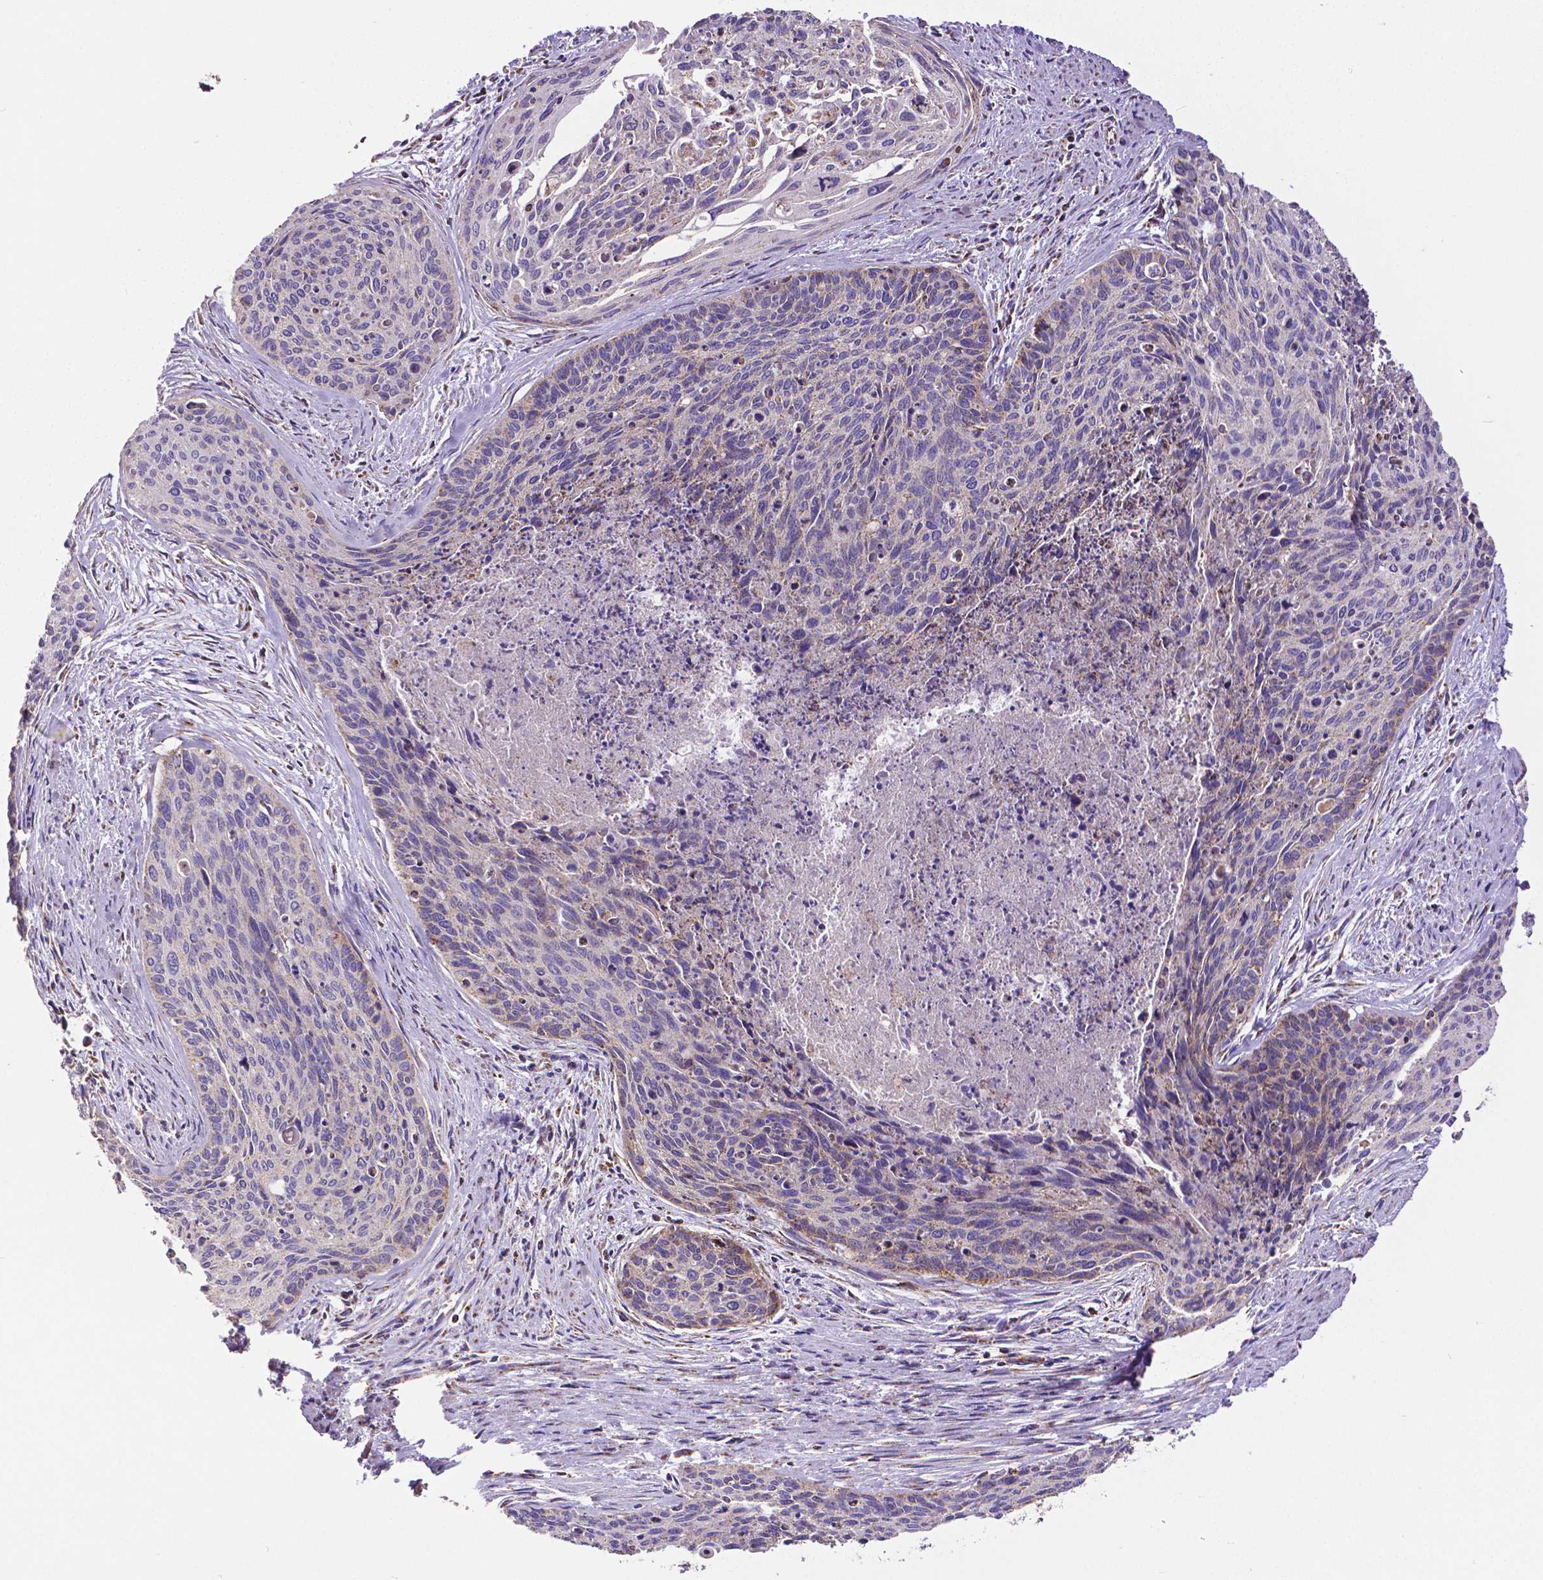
{"staining": {"intensity": "weak", "quantity": "<25%", "location": "cytoplasmic/membranous"}, "tissue": "cervical cancer", "cell_type": "Tumor cells", "image_type": "cancer", "snomed": [{"axis": "morphology", "description": "Squamous cell carcinoma, NOS"}, {"axis": "topography", "description": "Cervix"}], "caption": "The histopathology image demonstrates no significant staining in tumor cells of cervical cancer (squamous cell carcinoma).", "gene": "MACC1", "patient": {"sex": "female", "age": 55}}